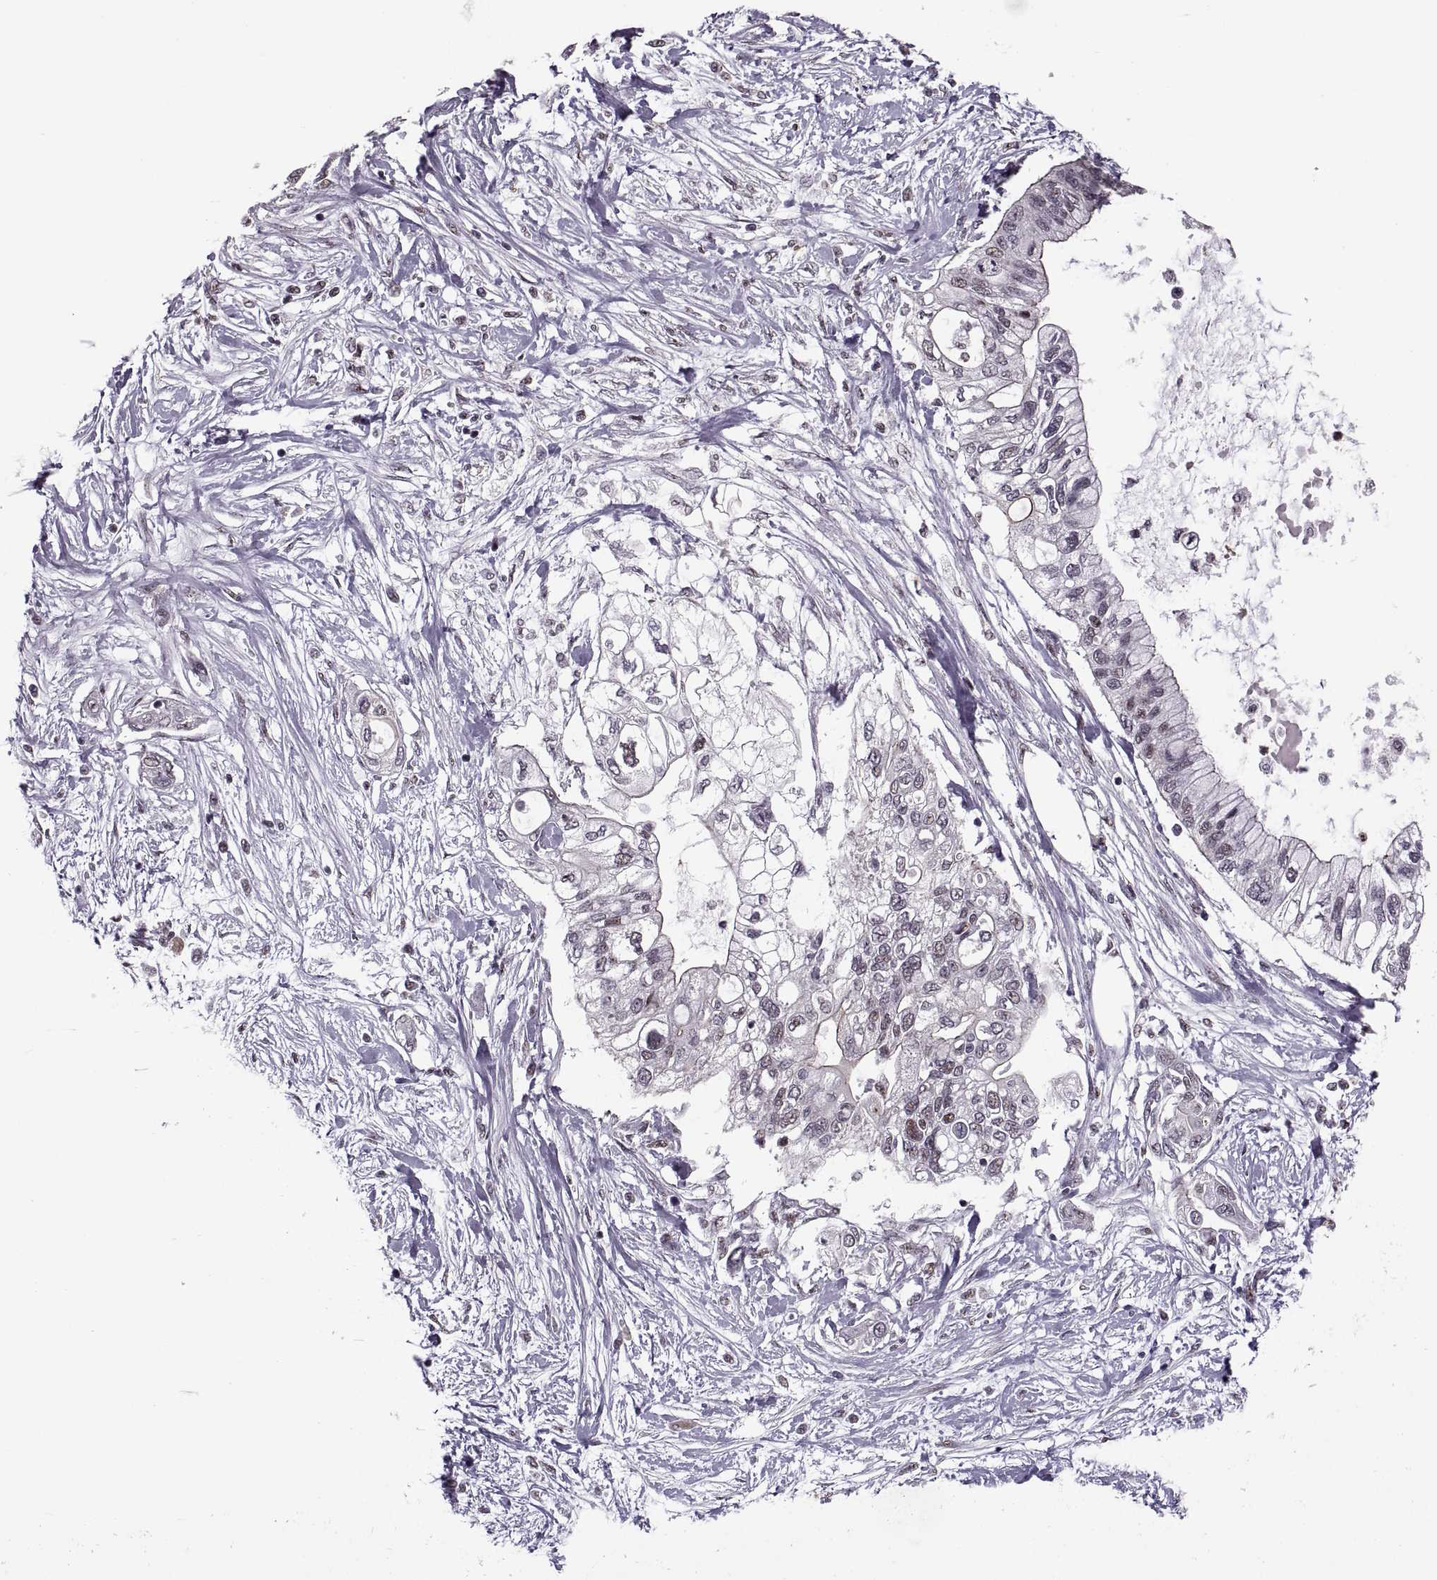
{"staining": {"intensity": "negative", "quantity": "none", "location": "none"}, "tissue": "pancreatic cancer", "cell_type": "Tumor cells", "image_type": "cancer", "snomed": [{"axis": "morphology", "description": "Adenocarcinoma, NOS"}, {"axis": "topography", "description": "Pancreas"}], "caption": "Immunohistochemical staining of pancreatic cancer reveals no significant positivity in tumor cells.", "gene": "PALS1", "patient": {"sex": "female", "age": 77}}